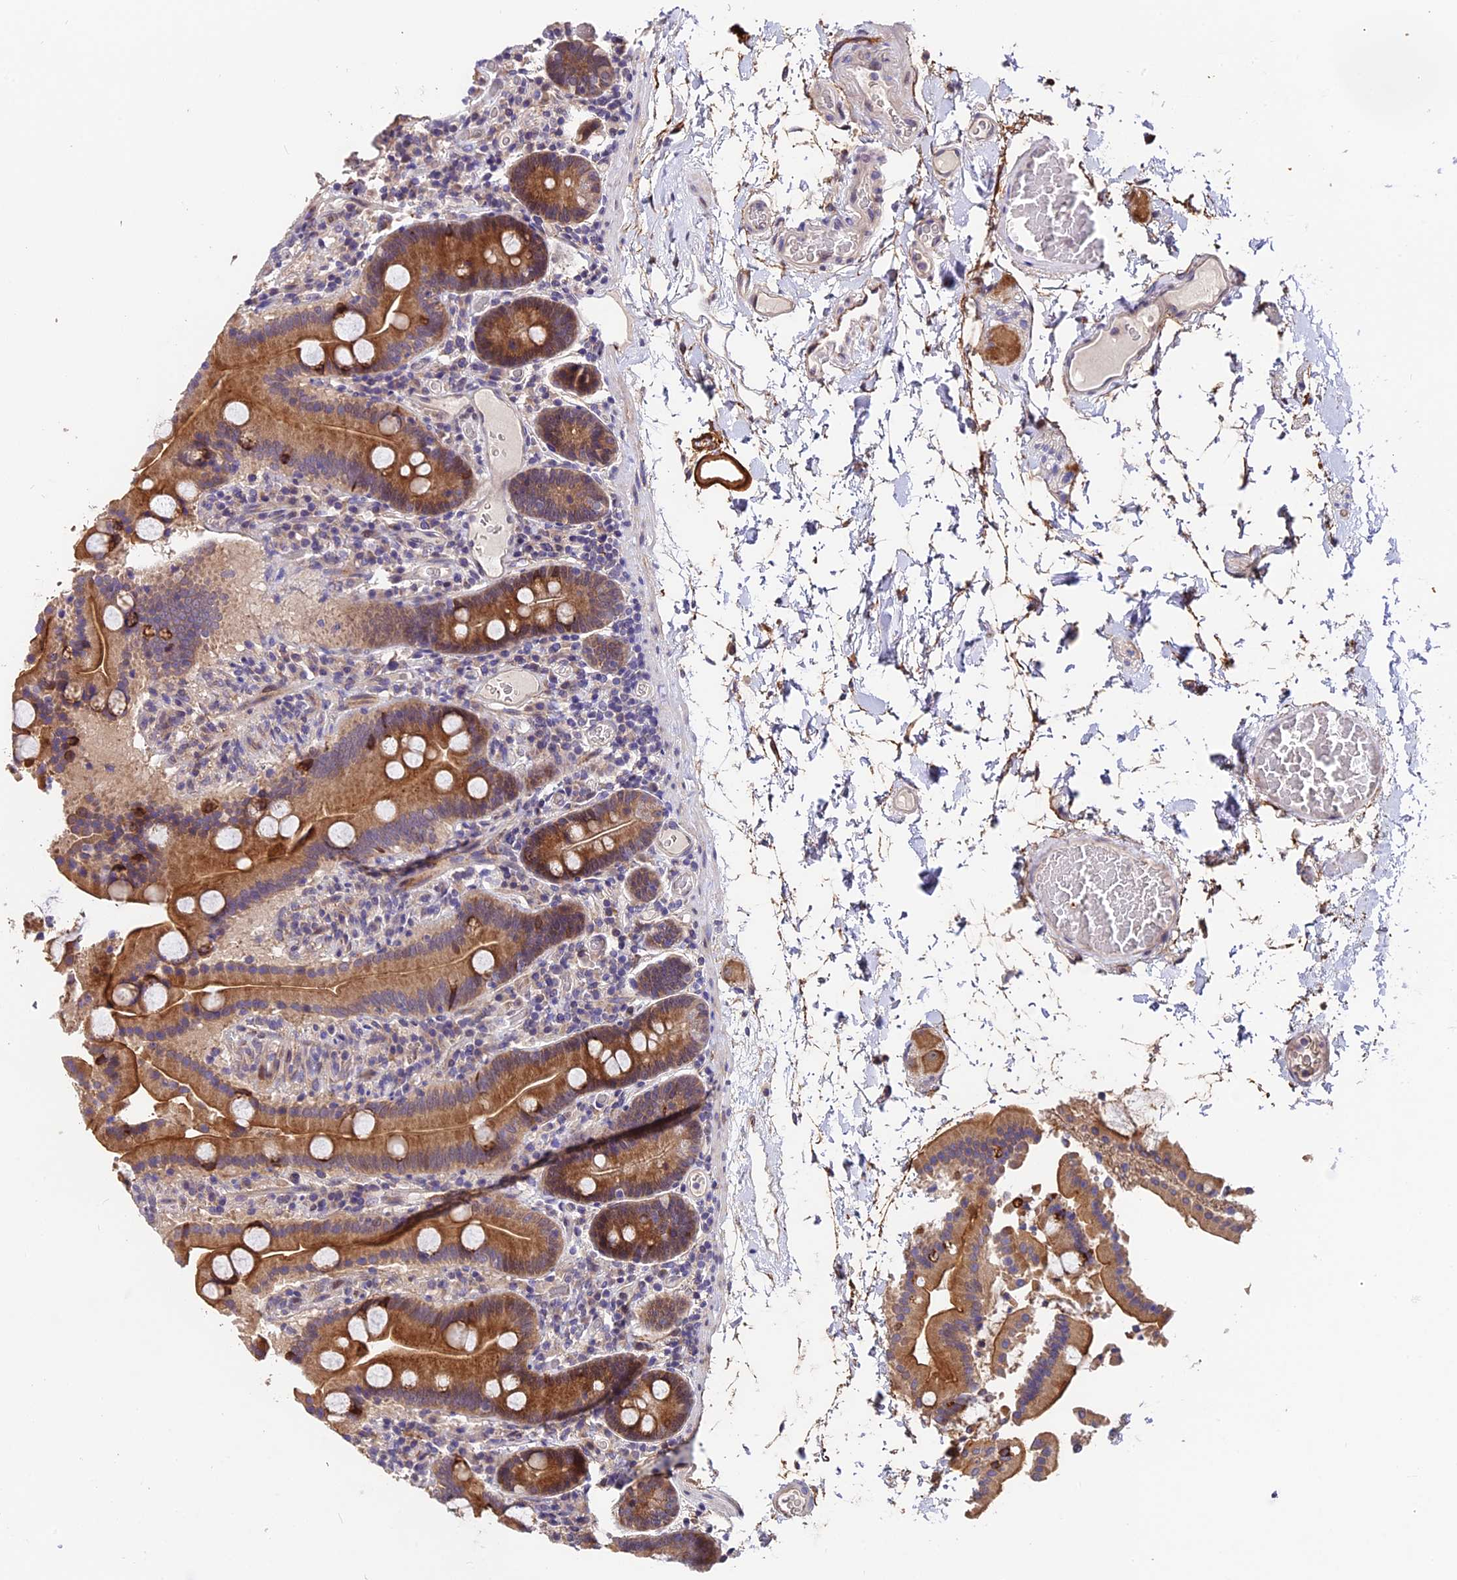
{"staining": {"intensity": "strong", "quantity": ">75%", "location": "cytoplasmic/membranous"}, "tissue": "duodenum", "cell_type": "Glandular cells", "image_type": "normal", "snomed": [{"axis": "morphology", "description": "Normal tissue, NOS"}, {"axis": "topography", "description": "Duodenum"}], "caption": "The histopathology image demonstrates staining of unremarkable duodenum, revealing strong cytoplasmic/membranous protein expression (brown color) within glandular cells.", "gene": "TRMT1", "patient": {"sex": "male", "age": 55}}